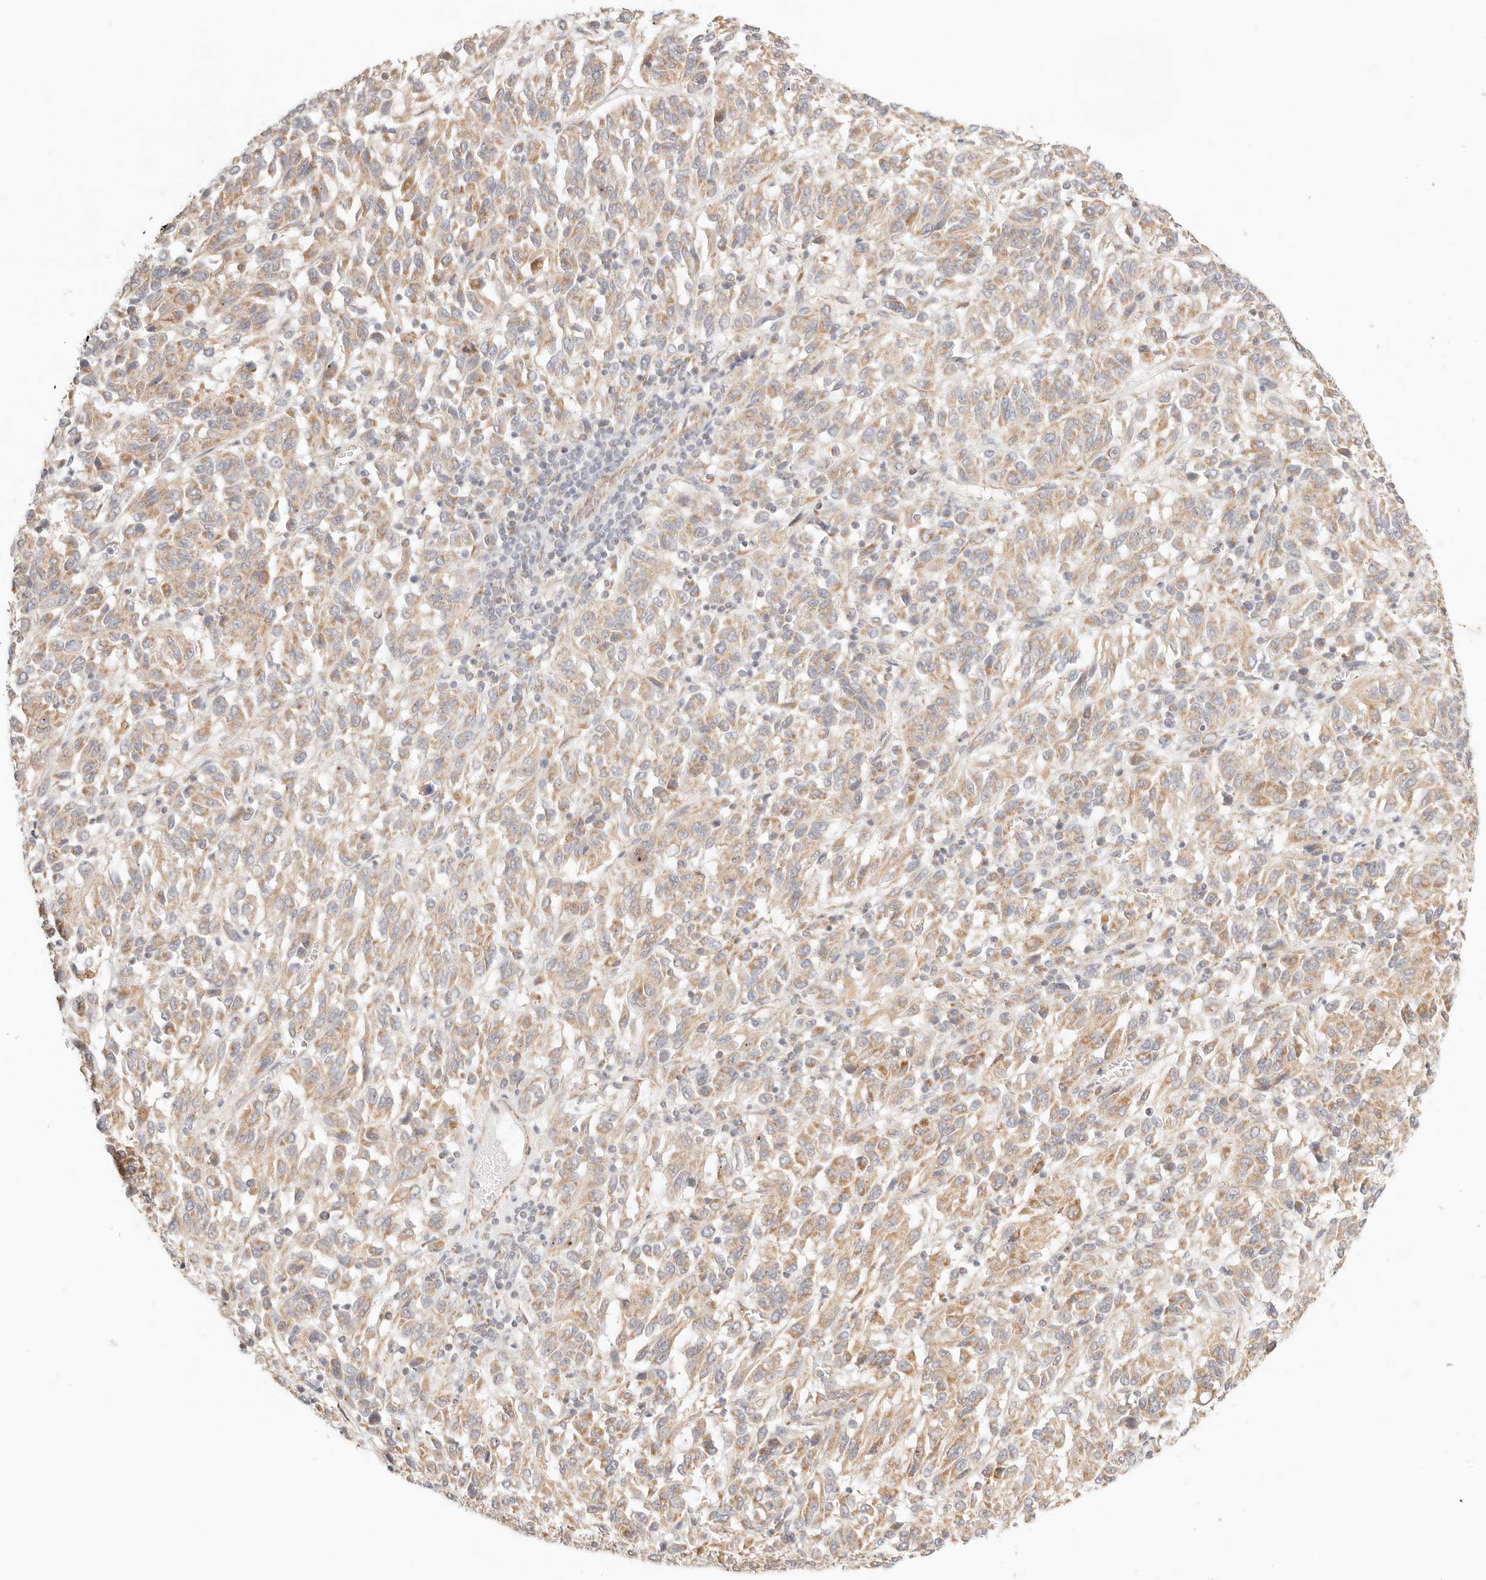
{"staining": {"intensity": "weak", "quantity": ">75%", "location": "cytoplasmic/membranous"}, "tissue": "melanoma", "cell_type": "Tumor cells", "image_type": "cancer", "snomed": [{"axis": "morphology", "description": "Malignant melanoma, Metastatic site"}, {"axis": "topography", "description": "Lung"}], "caption": "There is low levels of weak cytoplasmic/membranous staining in tumor cells of malignant melanoma (metastatic site), as demonstrated by immunohistochemical staining (brown color).", "gene": "ZC3H11A", "patient": {"sex": "male", "age": 64}}